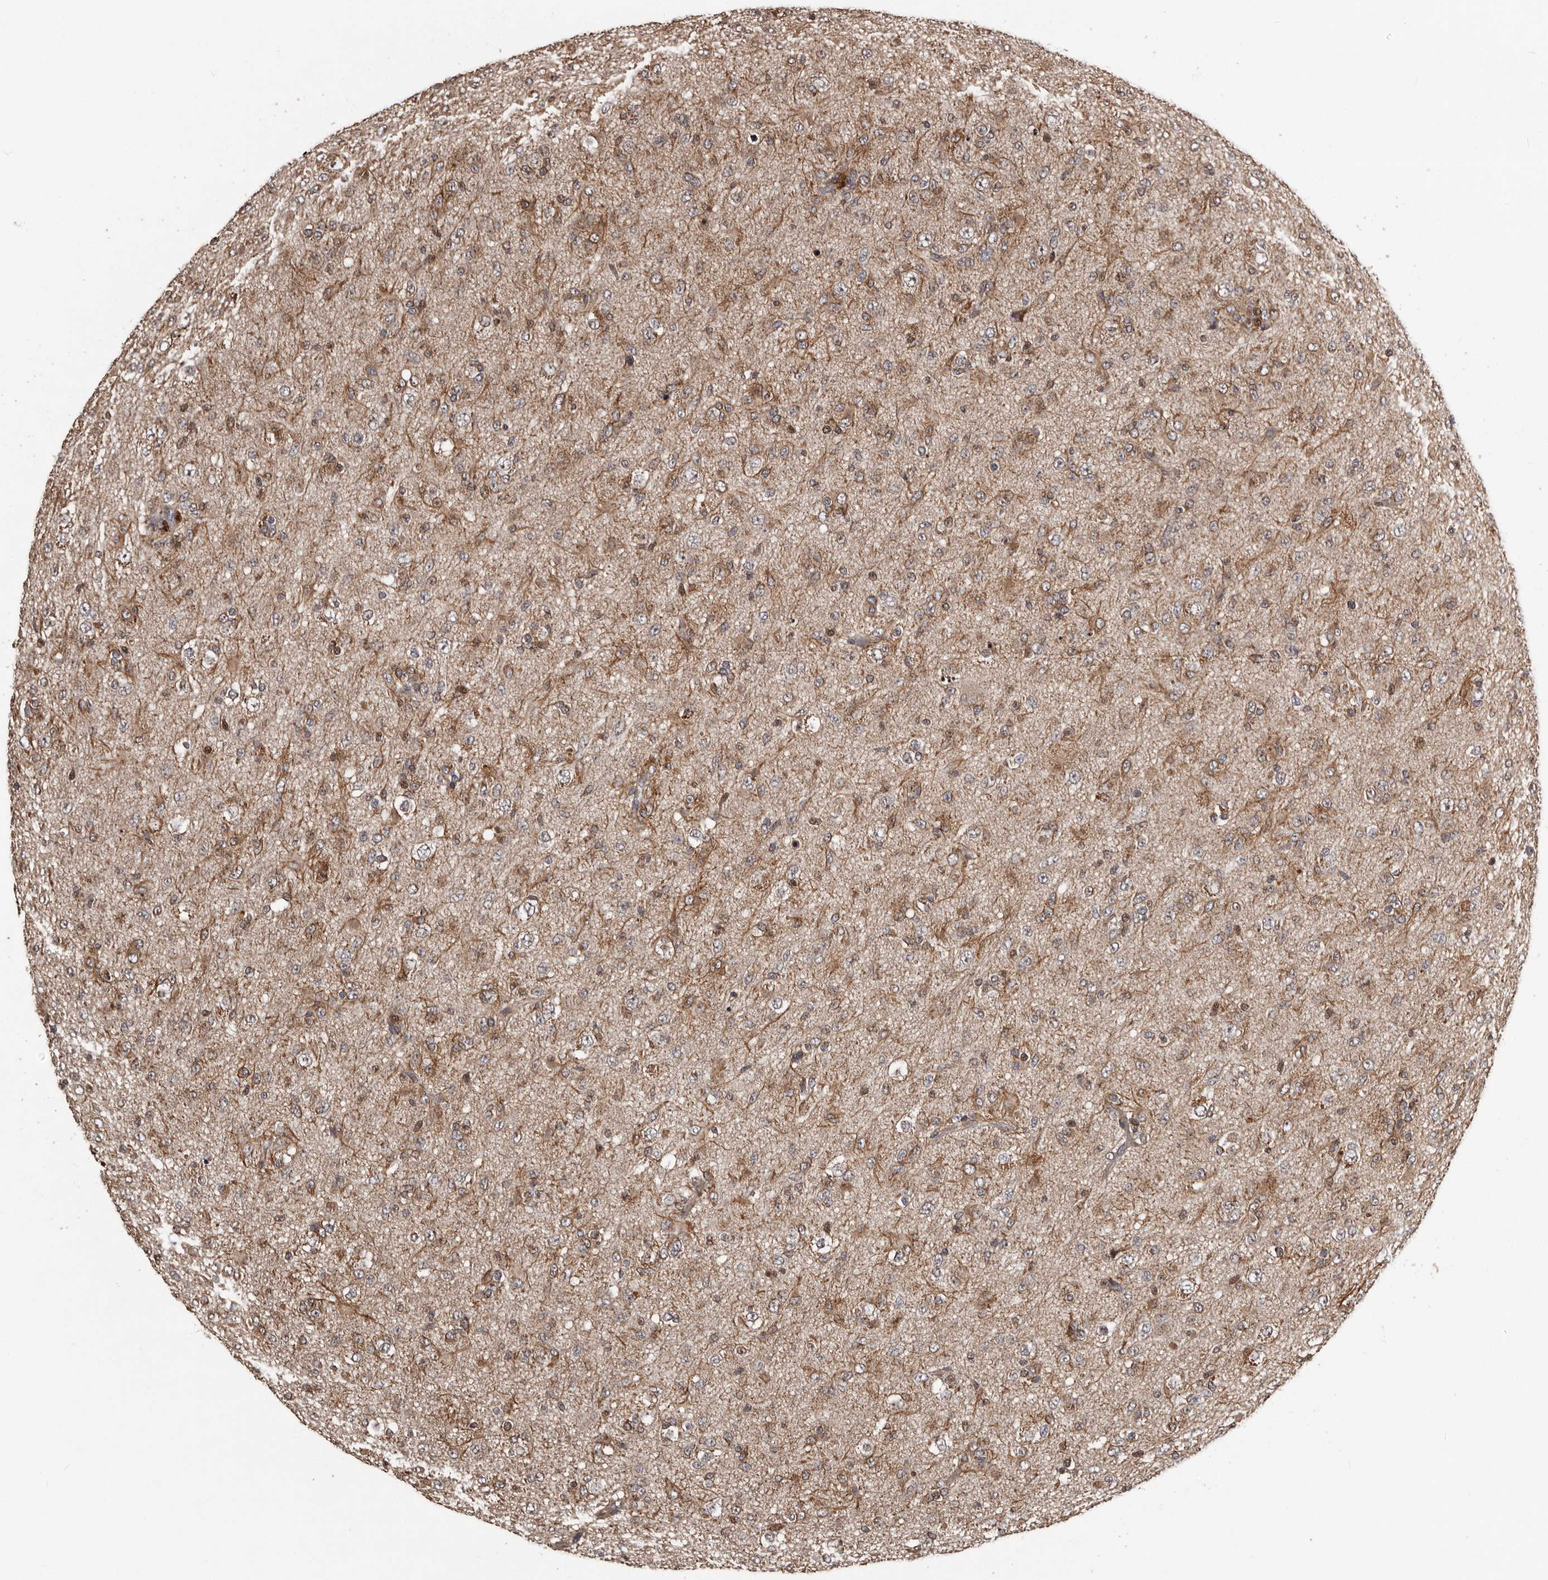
{"staining": {"intensity": "weak", "quantity": "25%-75%", "location": "cytoplasmic/membranous"}, "tissue": "glioma", "cell_type": "Tumor cells", "image_type": "cancer", "snomed": [{"axis": "morphology", "description": "Glioma, malignant, Low grade"}, {"axis": "topography", "description": "Brain"}], "caption": "Protein expression analysis of human glioma reveals weak cytoplasmic/membranous staining in about 25%-75% of tumor cells.", "gene": "SERTAD4", "patient": {"sex": "male", "age": 65}}